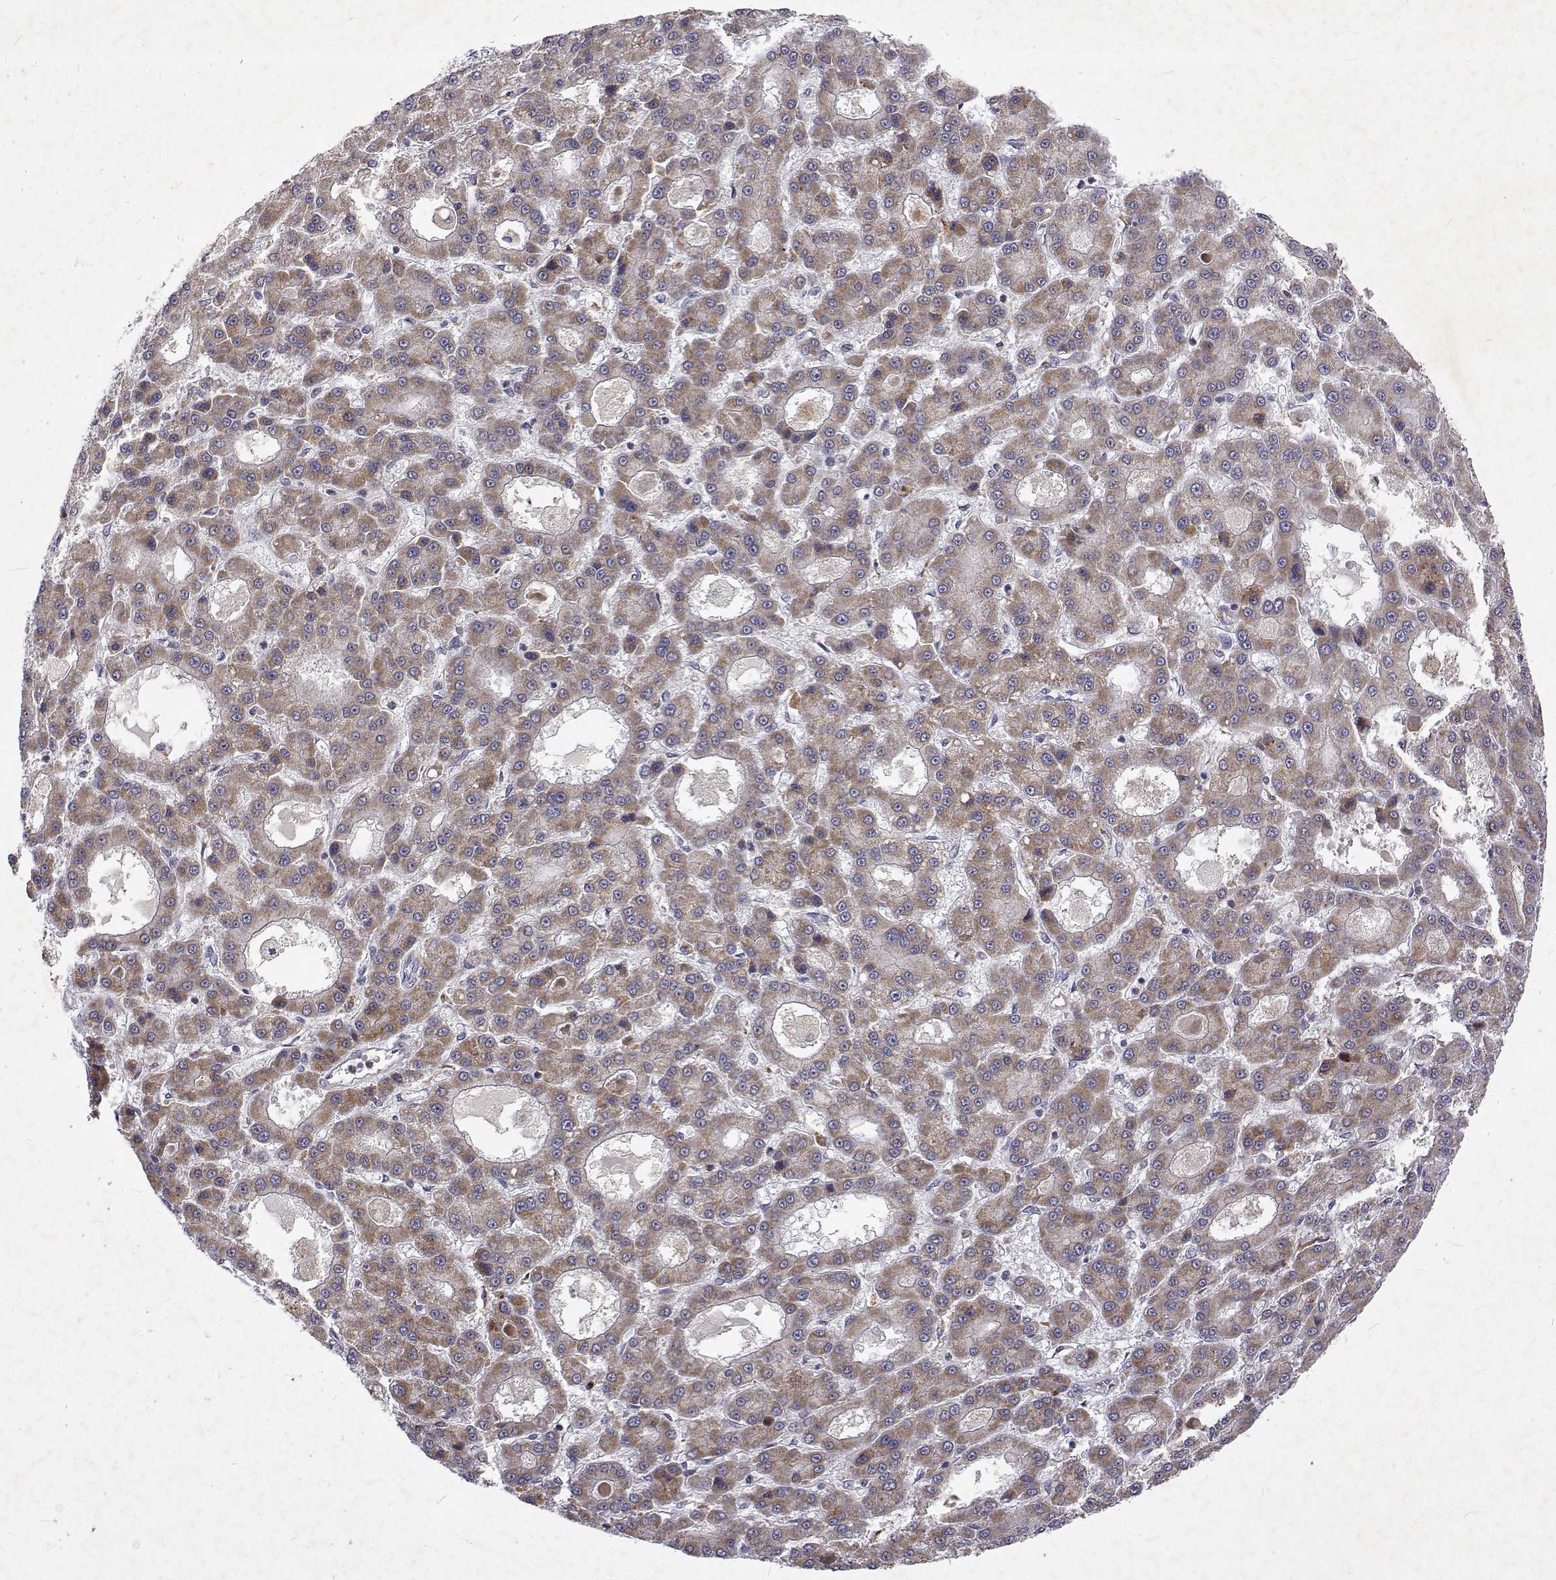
{"staining": {"intensity": "moderate", "quantity": ">75%", "location": "cytoplasmic/membranous"}, "tissue": "liver cancer", "cell_type": "Tumor cells", "image_type": "cancer", "snomed": [{"axis": "morphology", "description": "Carcinoma, Hepatocellular, NOS"}, {"axis": "topography", "description": "Liver"}], "caption": "The photomicrograph exhibits a brown stain indicating the presence of a protein in the cytoplasmic/membranous of tumor cells in liver cancer.", "gene": "ALKBH8", "patient": {"sex": "male", "age": 70}}